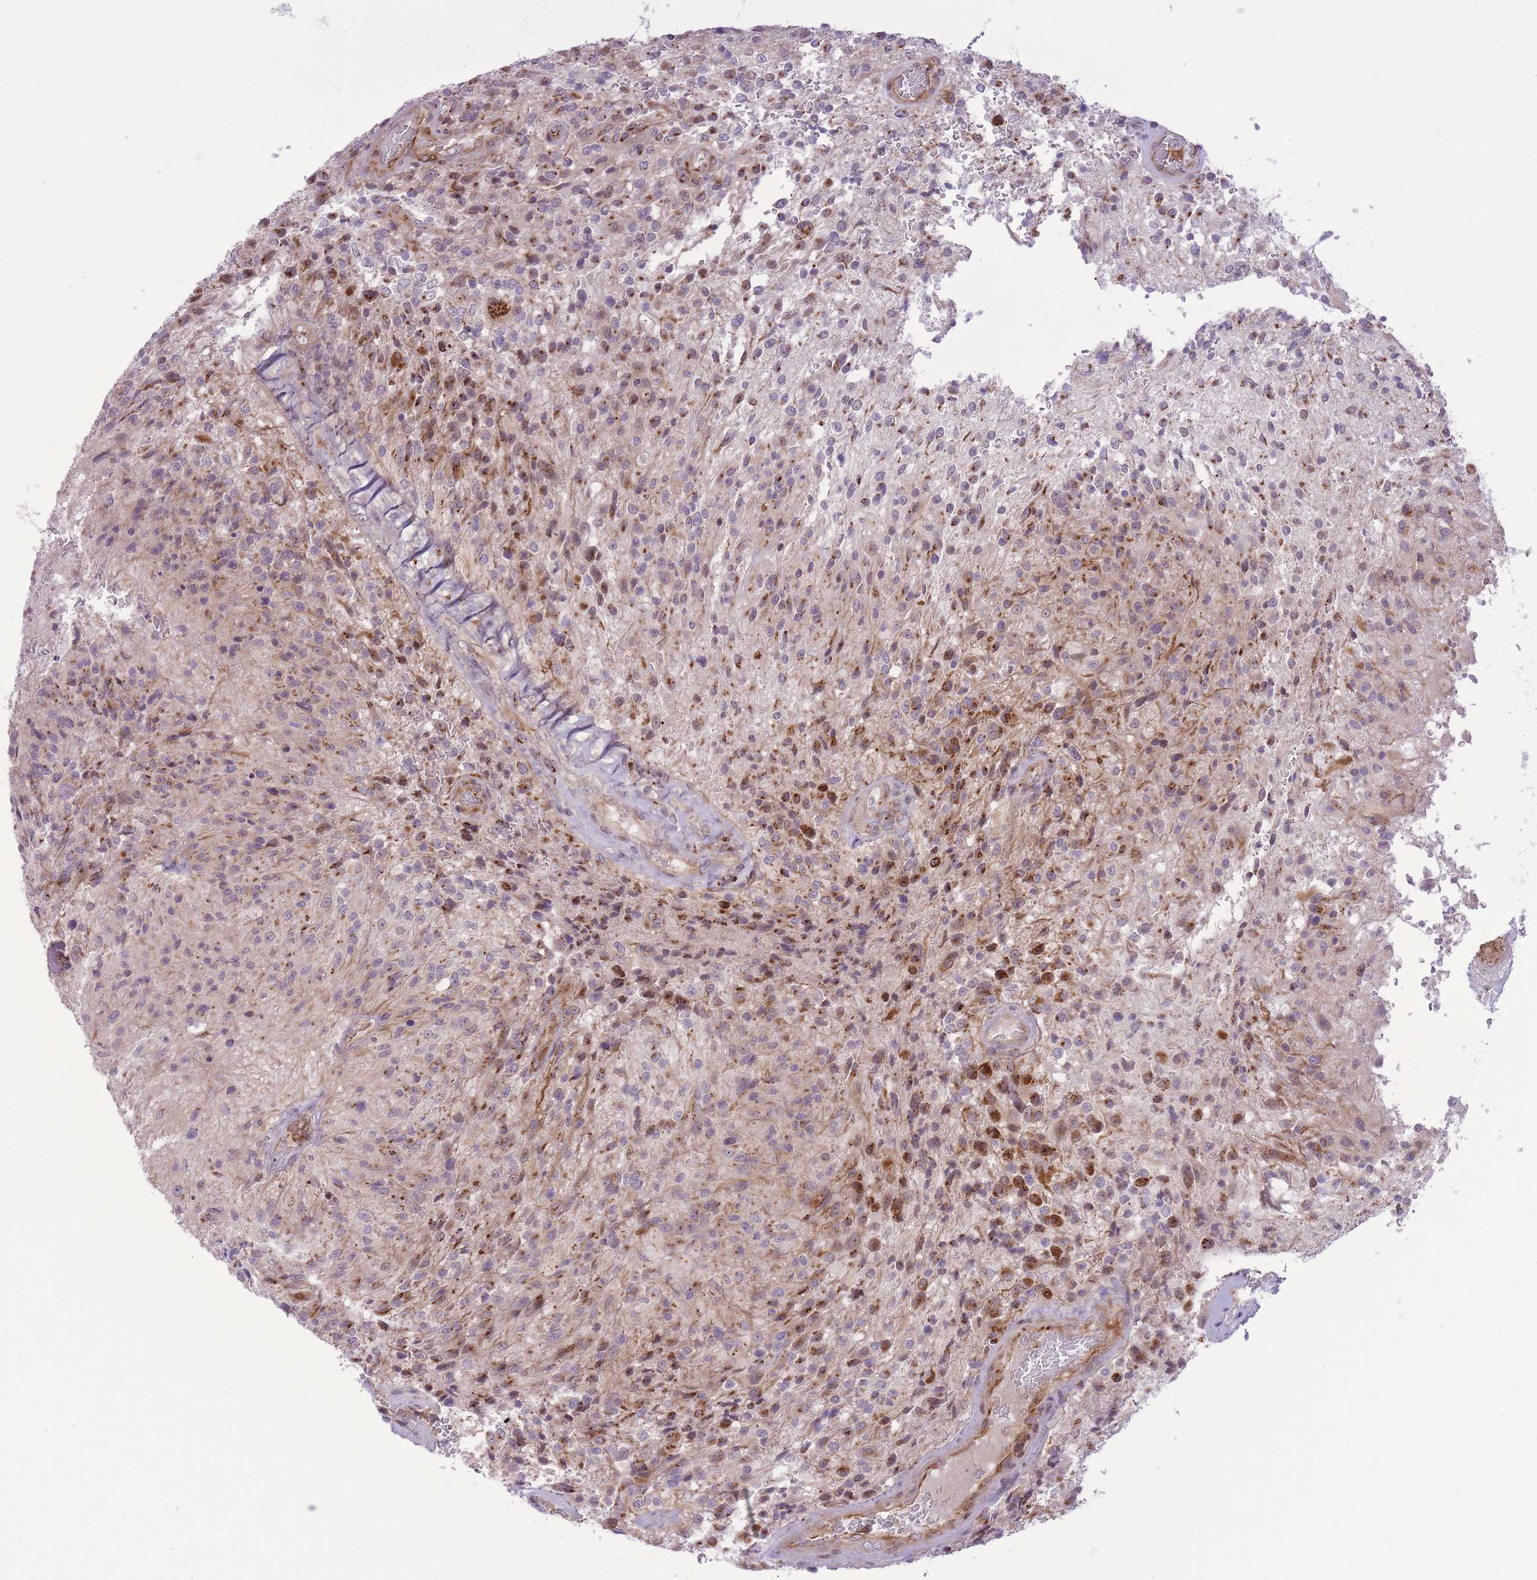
{"staining": {"intensity": "strong", "quantity": "25%-75%", "location": "cytoplasmic/membranous"}, "tissue": "glioma", "cell_type": "Tumor cells", "image_type": "cancer", "snomed": [{"axis": "morphology", "description": "Normal tissue, NOS"}, {"axis": "morphology", "description": "Glioma, malignant, High grade"}, {"axis": "topography", "description": "Cerebral cortex"}], "caption": "Immunohistochemical staining of malignant high-grade glioma shows high levels of strong cytoplasmic/membranous expression in about 25%-75% of tumor cells.", "gene": "ZBED5", "patient": {"sex": "male", "age": 56}}